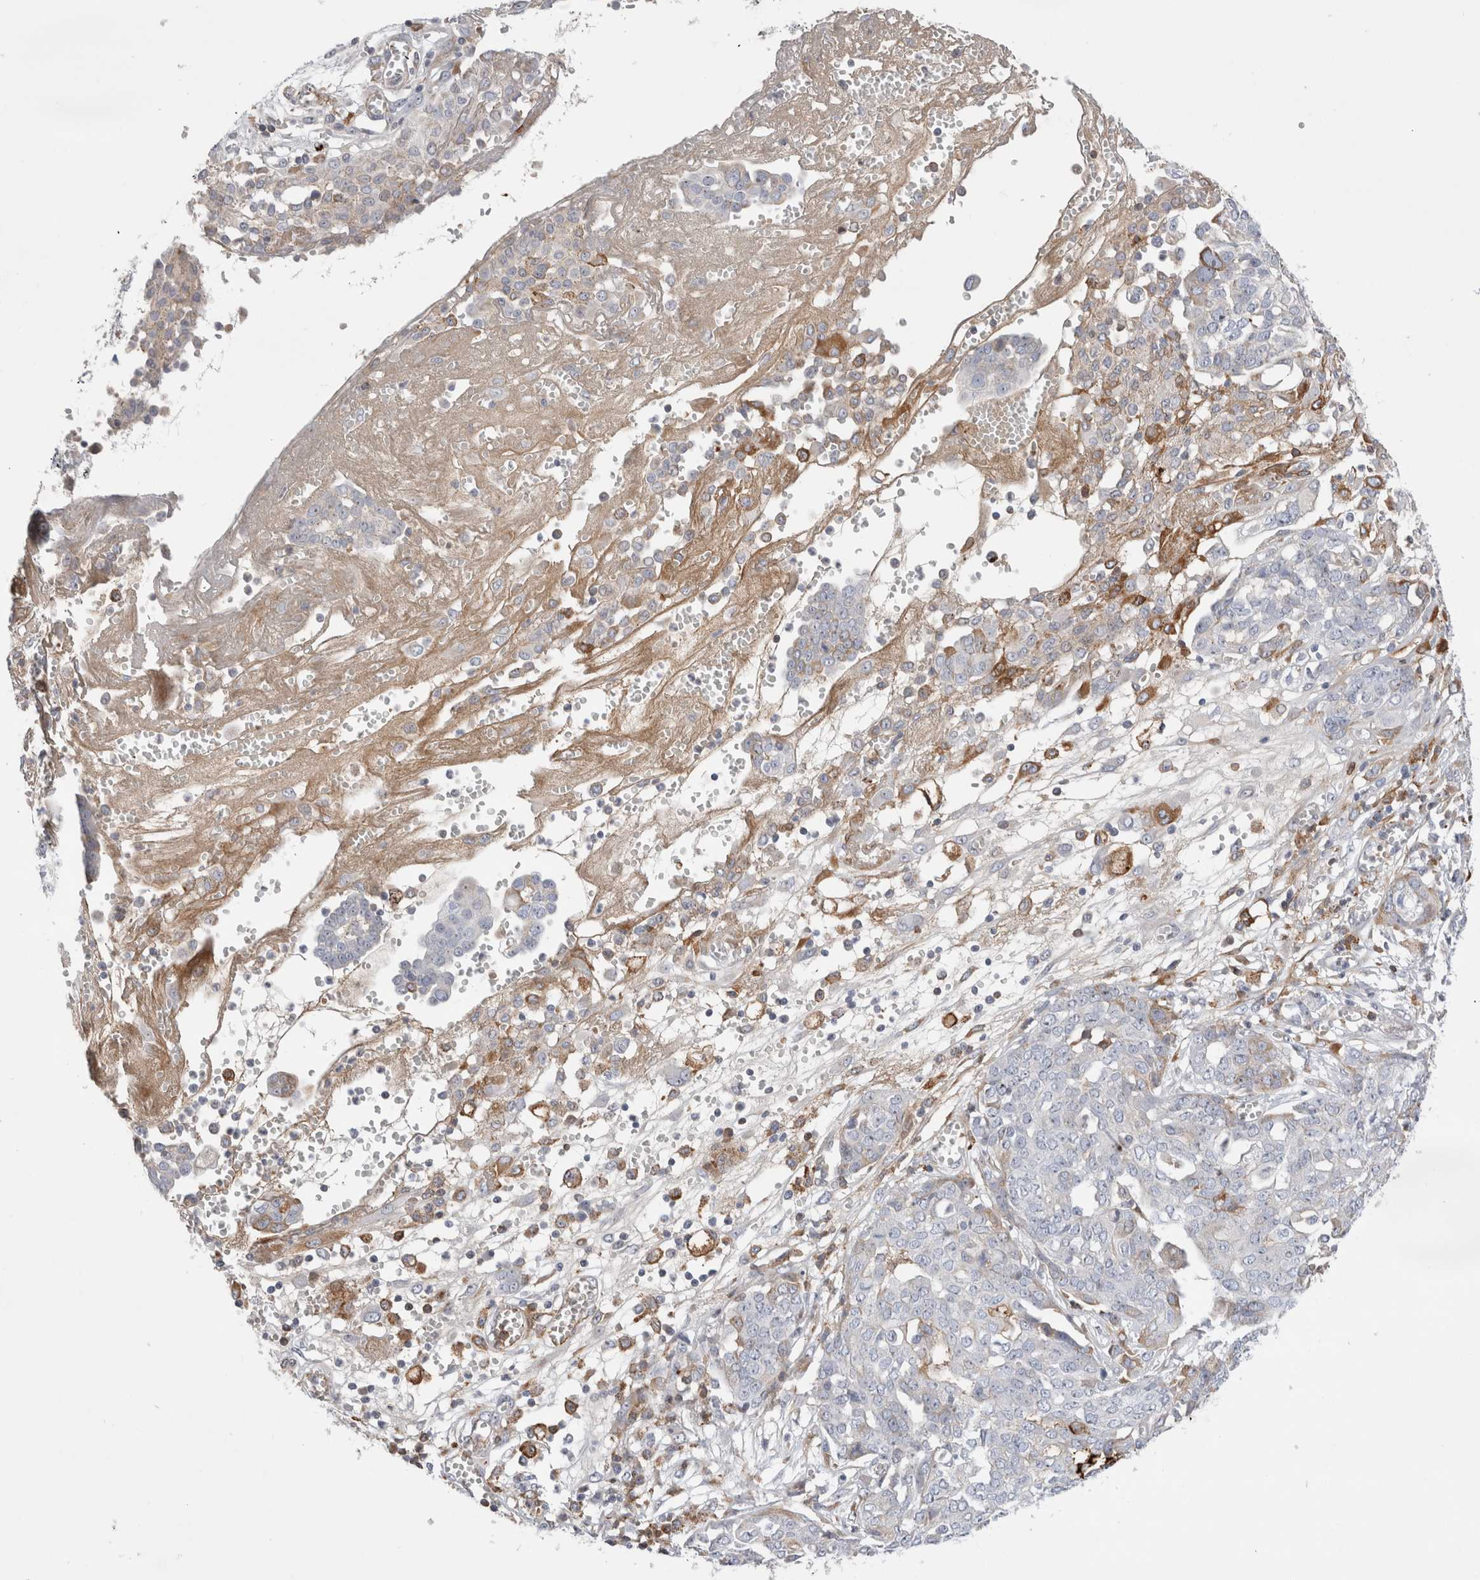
{"staining": {"intensity": "moderate", "quantity": "<25%", "location": "cytoplasmic/membranous"}, "tissue": "ovarian cancer", "cell_type": "Tumor cells", "image_type": "cancer", "snomed": [{"axis": "morphology", "description": "Cystadenocarcinoma, serous, NOS"}, {"axis": "topography", "description": "Soft tissue"}, {"axis": "topography", "description": "Ovary"}], "caption": "The photomicrograph displays immunohistochemical staining of serous cystadenocarcinoma (ovarian). There is moderate cytoplasmic/membranous expression is appreciated in approximately <25% of tumor cells.", "gene": "ECHDC2", "patient": {"sex": "female", "age": 57}}